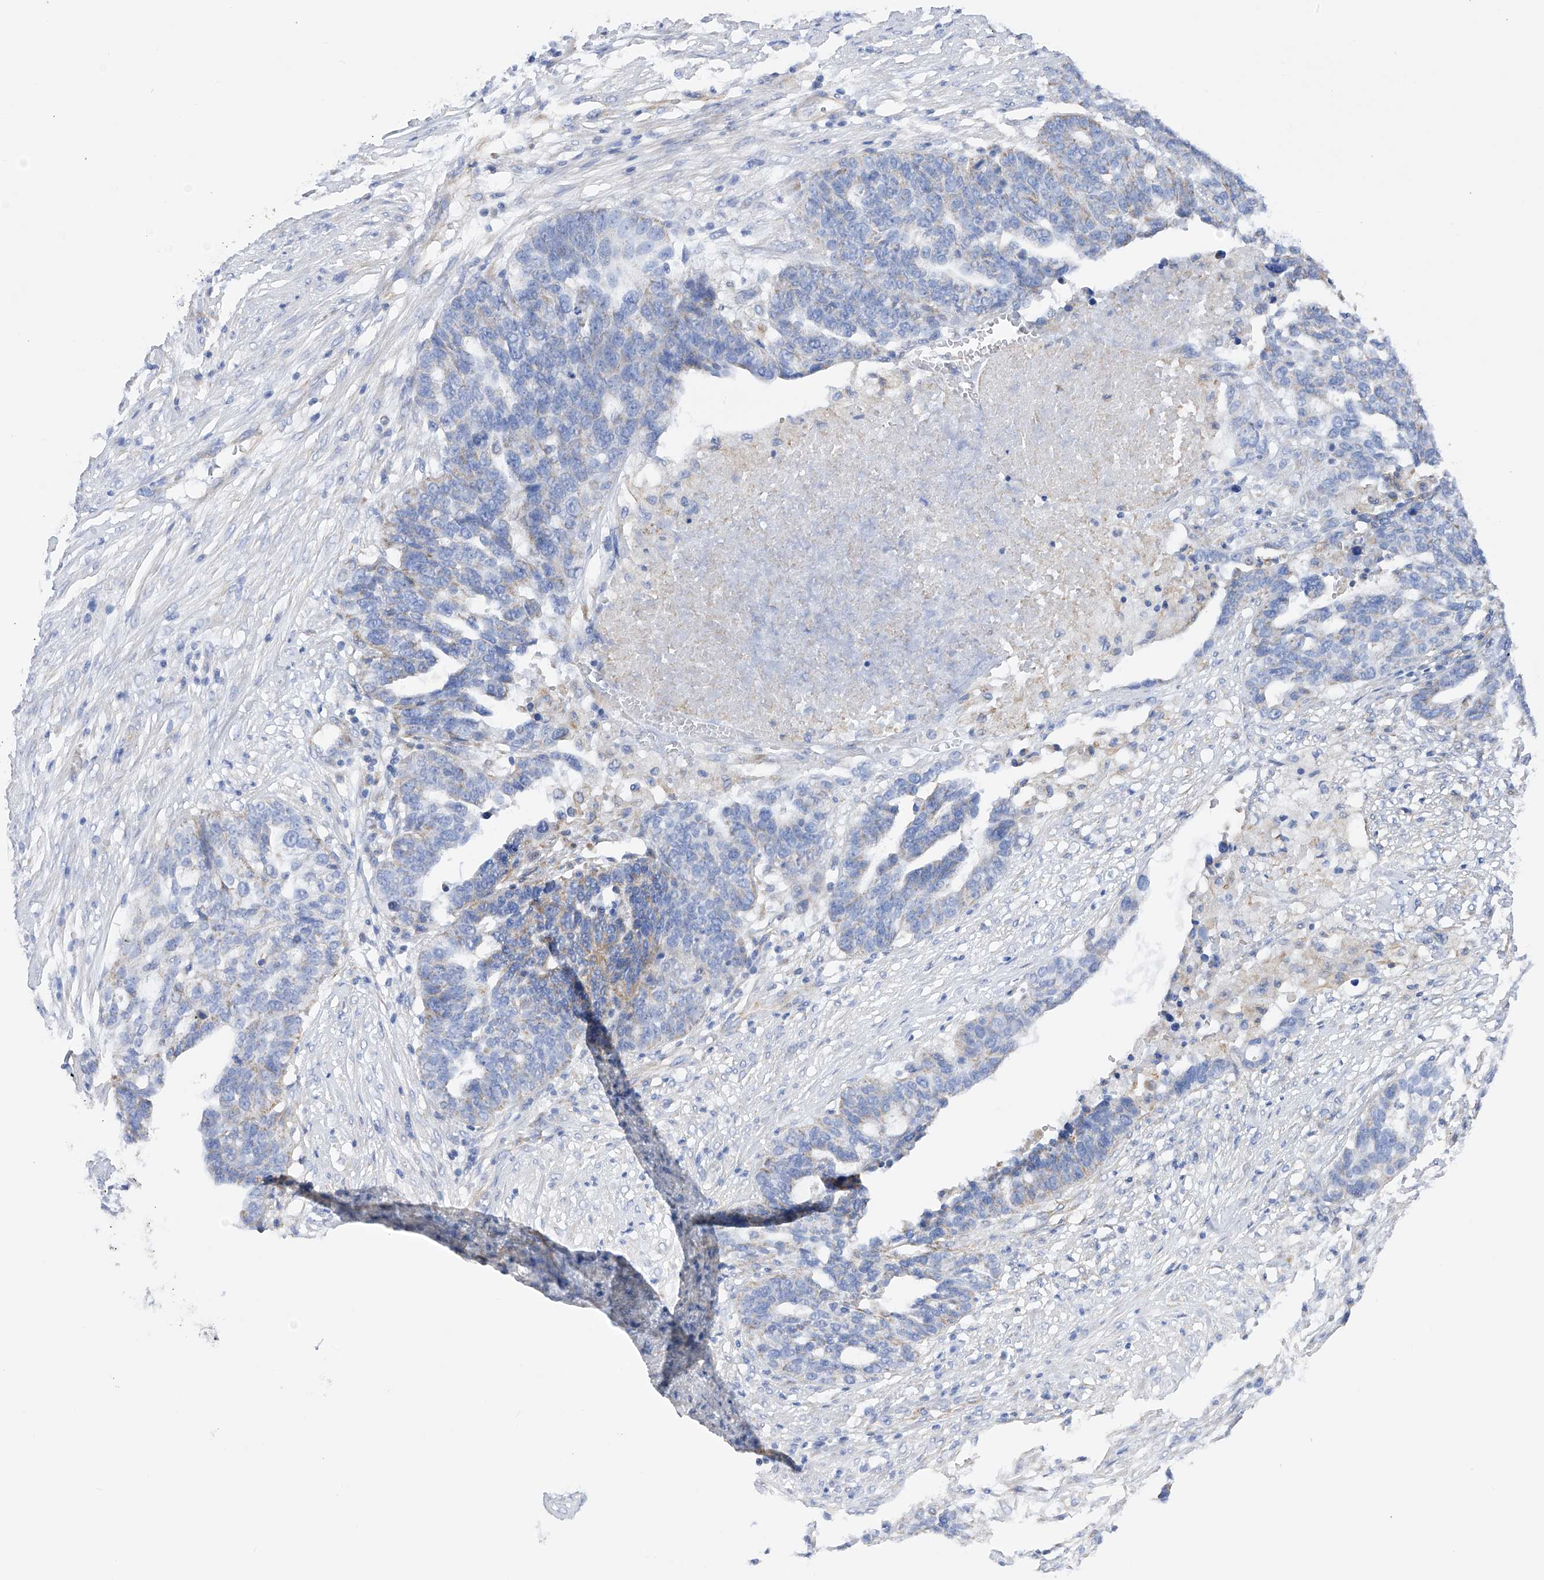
{"staining": {"intensity": "negative", "quantity": "none", "location": "none"}, "tissue": "ovarian cancer", "cell_type": "Tumor cells", "image_type": "cancer", "snomed": [{"axis": "morphology", "description": "Cystadenocarcinoma, serous, NOS"}, {"axis": "topography", "description": "Ovary"}], "caption": "Image shows no protein staining in tumor cells of ovarian cancer (serous cystadenocarcinoma) tissue. The staining is performed using DAB (3,3'-diaminobenzidine) brown chromogen with nuclei counter-stained in using hematoxylin.", "gene": "FLG", "patient": {"sex": "female", "age": 59}}